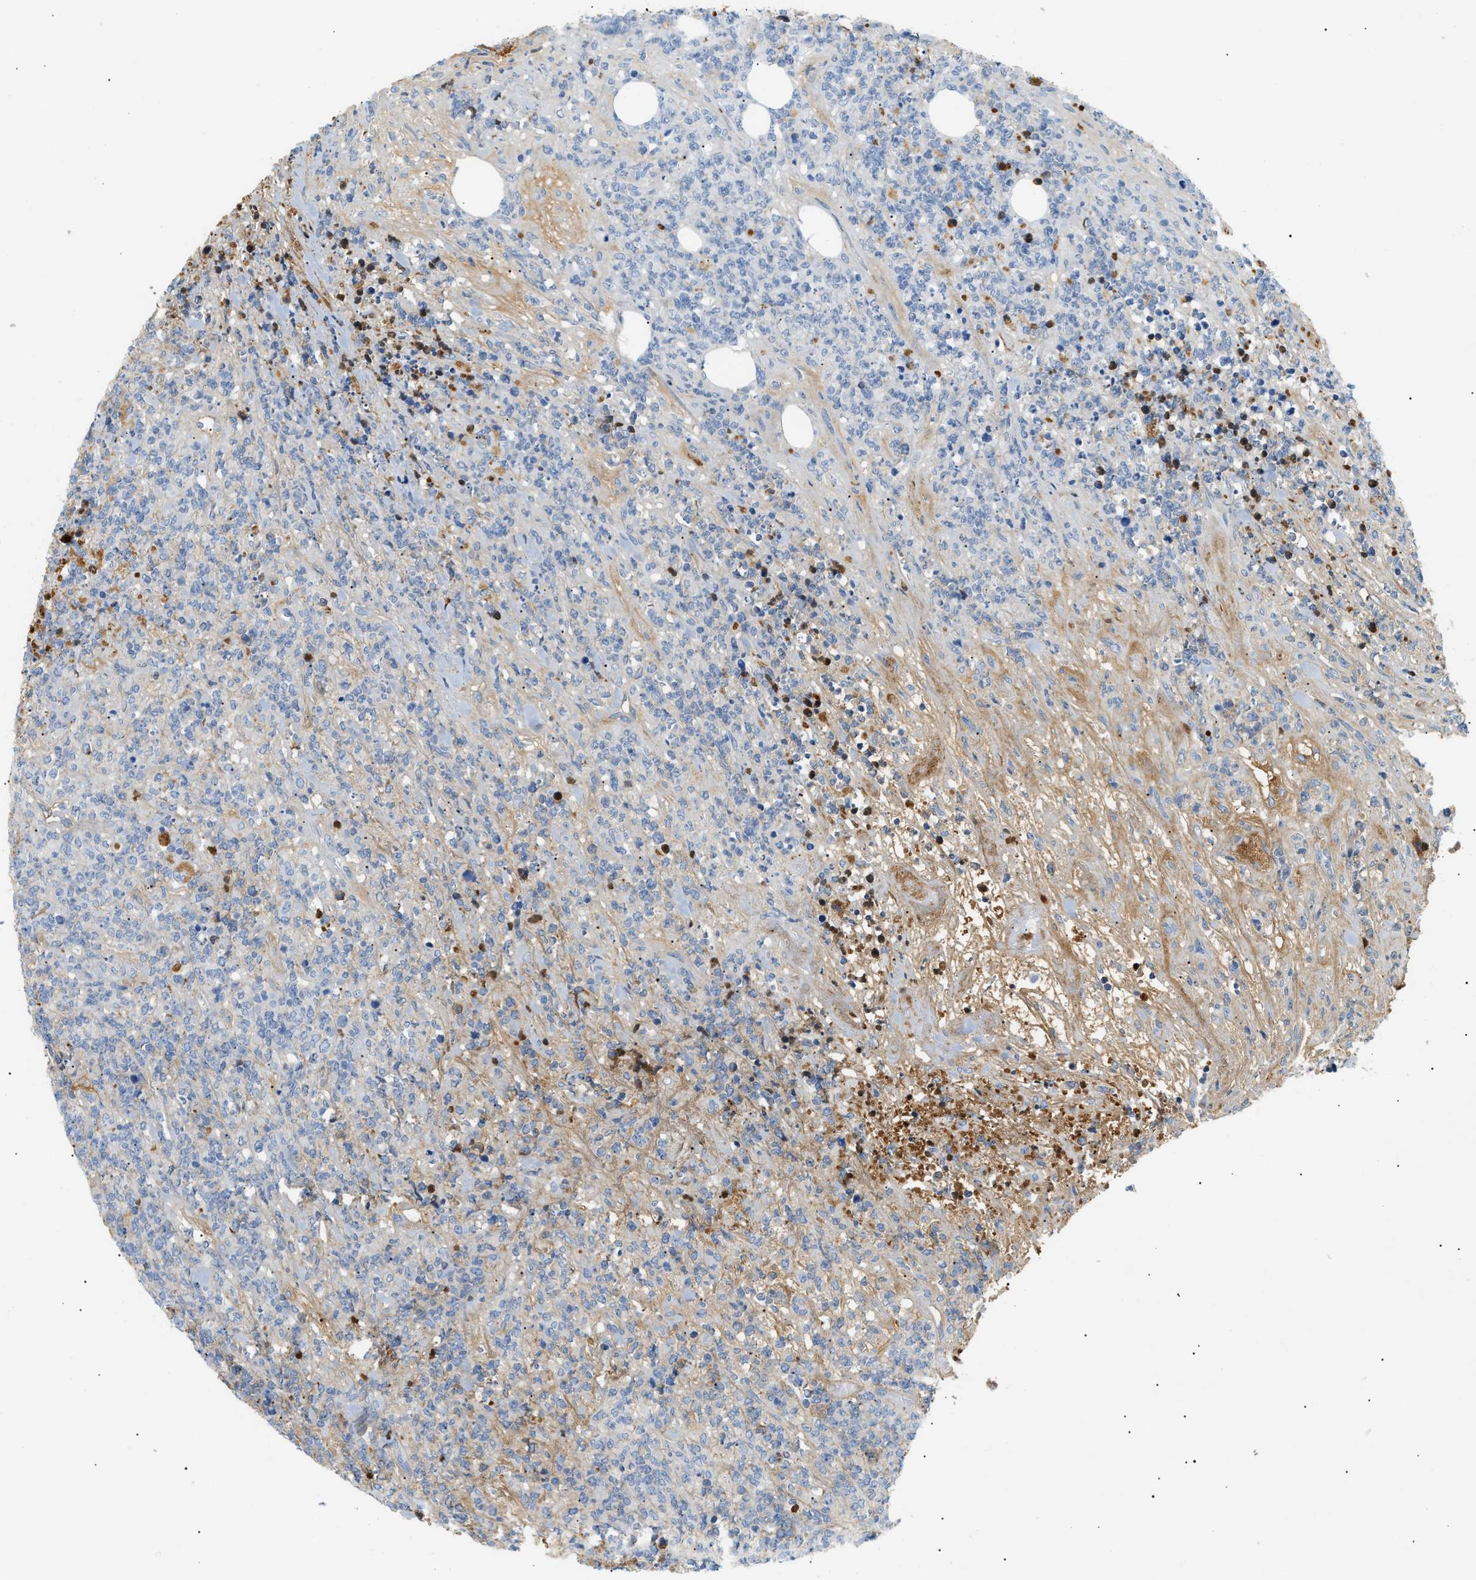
{"staining": {"intensity": "negative", "quantity": "none", "location": "none"}, "tissue": "lymphoma", "cell_type": "Tumor cells", "image_type": "cancer", "snomed": [{"axis": "morphology", "description": "Malignant lymphoma, non-Hodgkin's type, High grade"}, {"axis": "topography", "description": "Soft tissue"}], "caption": "Immunohistochemical staining of human lymphoma displays no significant positivity in tumor cells. The staining is performed using DAB (3,3'-diaminobenzidine) brown chromogen with nuclei counter-stained in using hematoxylin.", "gene": "CFH", "patient": {"sex": "male", "age": 18}}